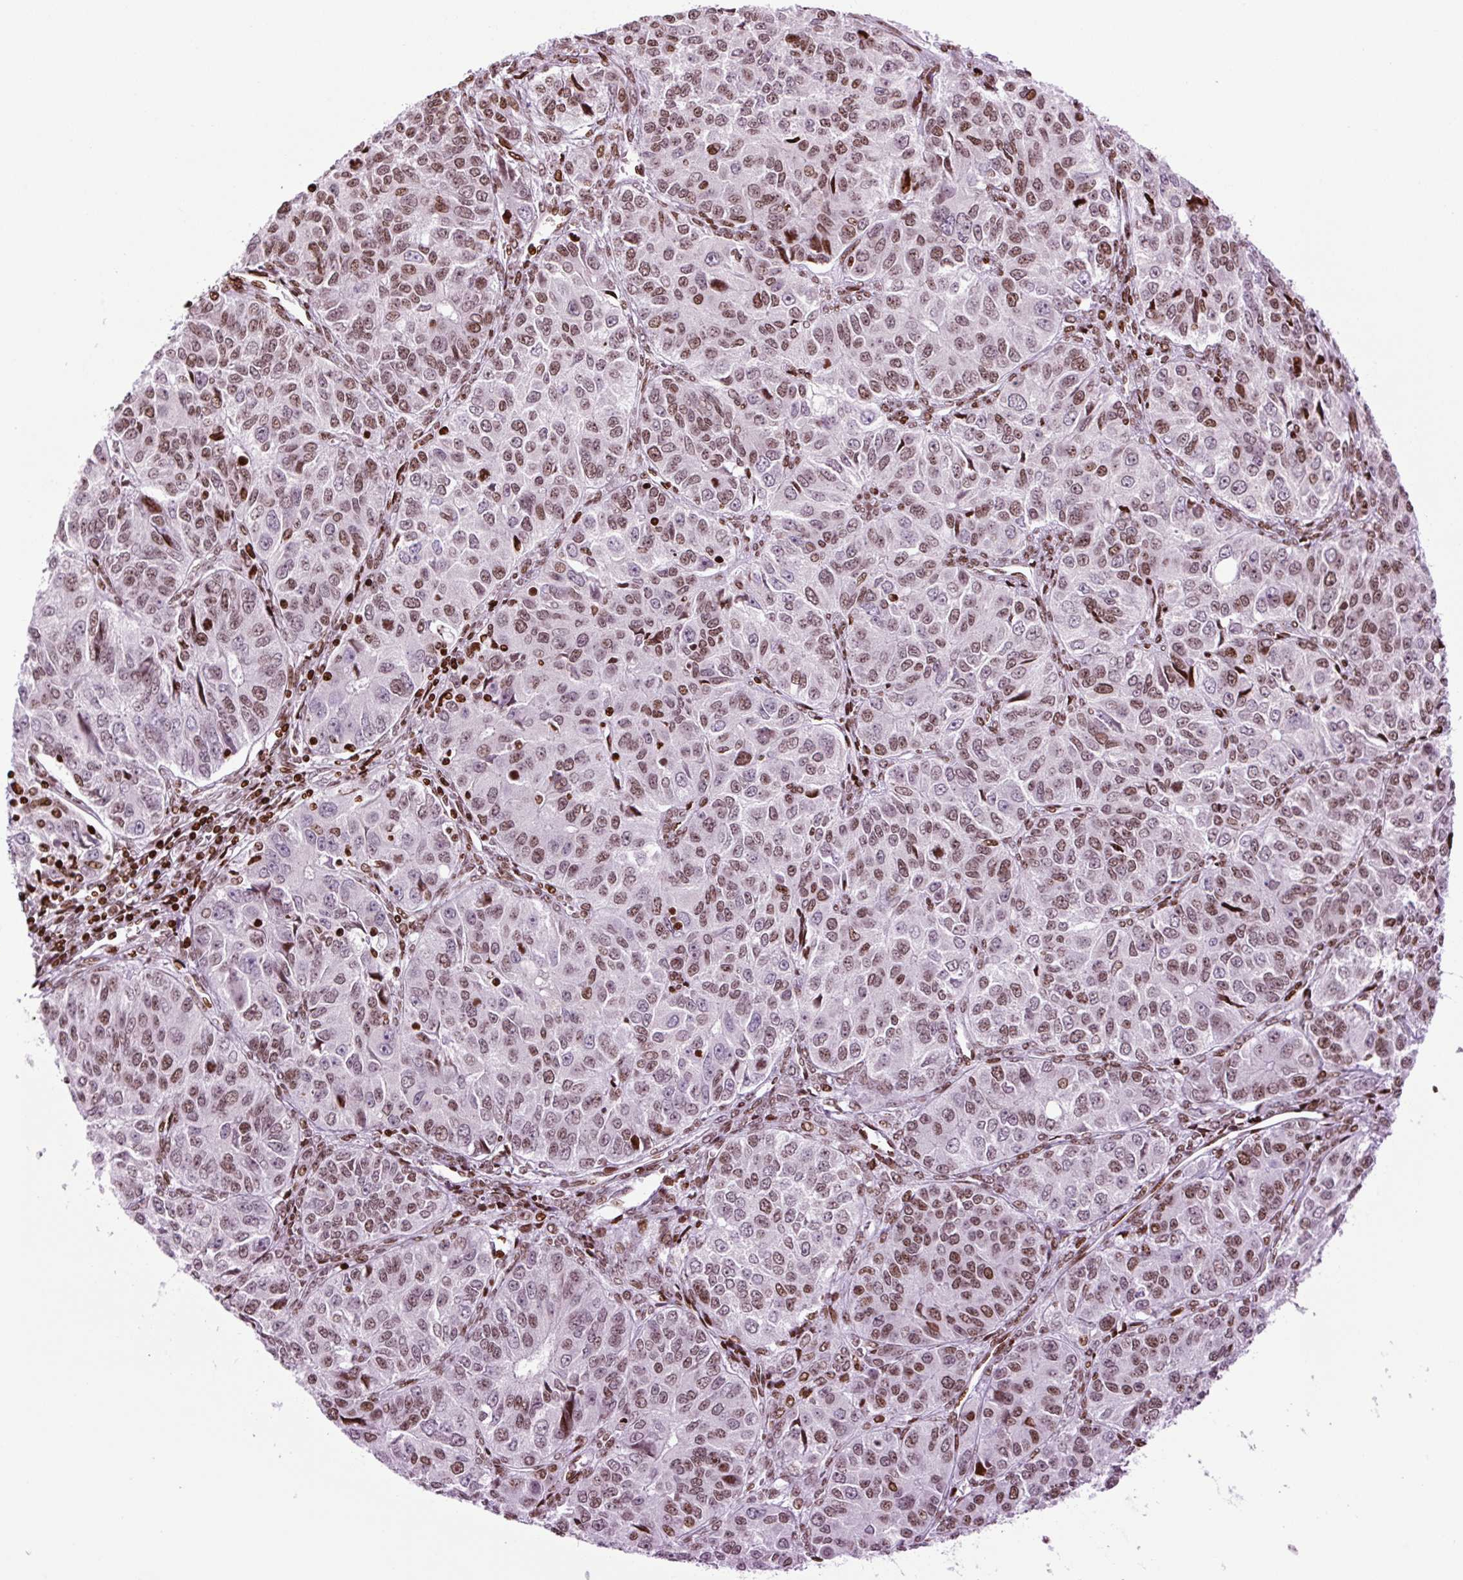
{"staining": {"intensity": "moderate", "quantity": ">75%", "location": "nuclear"}, "tissue": "ovarian cancer", "cell_type": "Tumor cells", "image_type": "cancer", "snomed": [{"axis": "morphology", "description": "Carcinoma, endometroid"}, {"axis": "topography", "description": "Ovary"}], "caption": "About >75% of tumor cells in endometroid carcinoma (ovarian) demonstrate moderate nuclear protein expression as visualized by brown immunohistochemical staining.", "gene": "H1-3", "patient": {"sex": "female", "age": 51}}